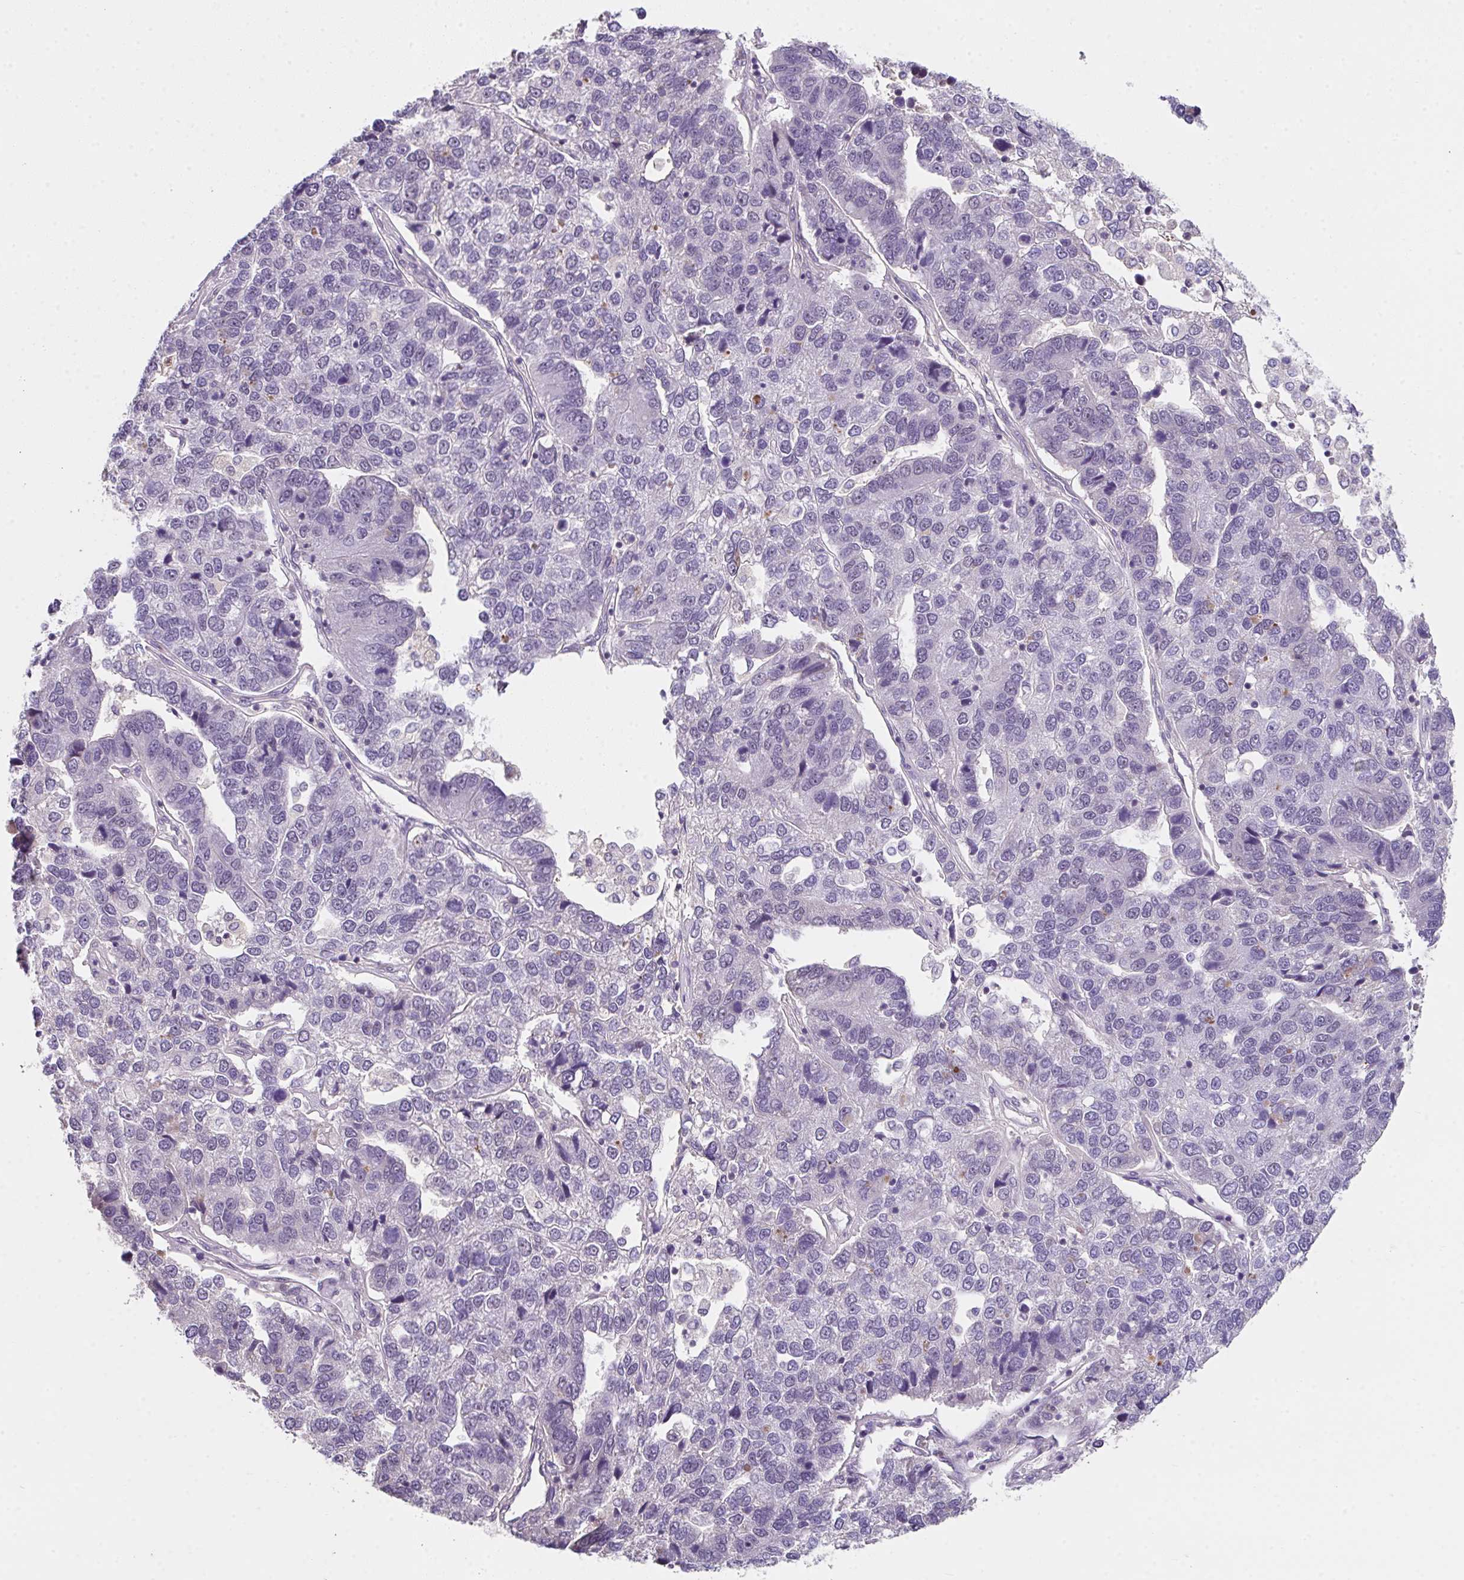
{"staining": {"intensity": "negative", "quantity": "none", "location": "none"}, "tissue": "pancreatic cancer", "cell_type": "Tumor cells", "image_type": "cancer", "snomed": [{"axis": "morphology", "description": "Adenocarcinoma, NOS"}, {"axis": "topography", "description": "Pancreas"}], "caption": "This micrograph is of pancreatic adenocarcinoma stained with IHC to label a protein in brown with the nuclei are counter-stained blue. There is no positivity in tumor cells.", "gene": "RBBP6", "patient": {"sex": "female", "age": 61}}